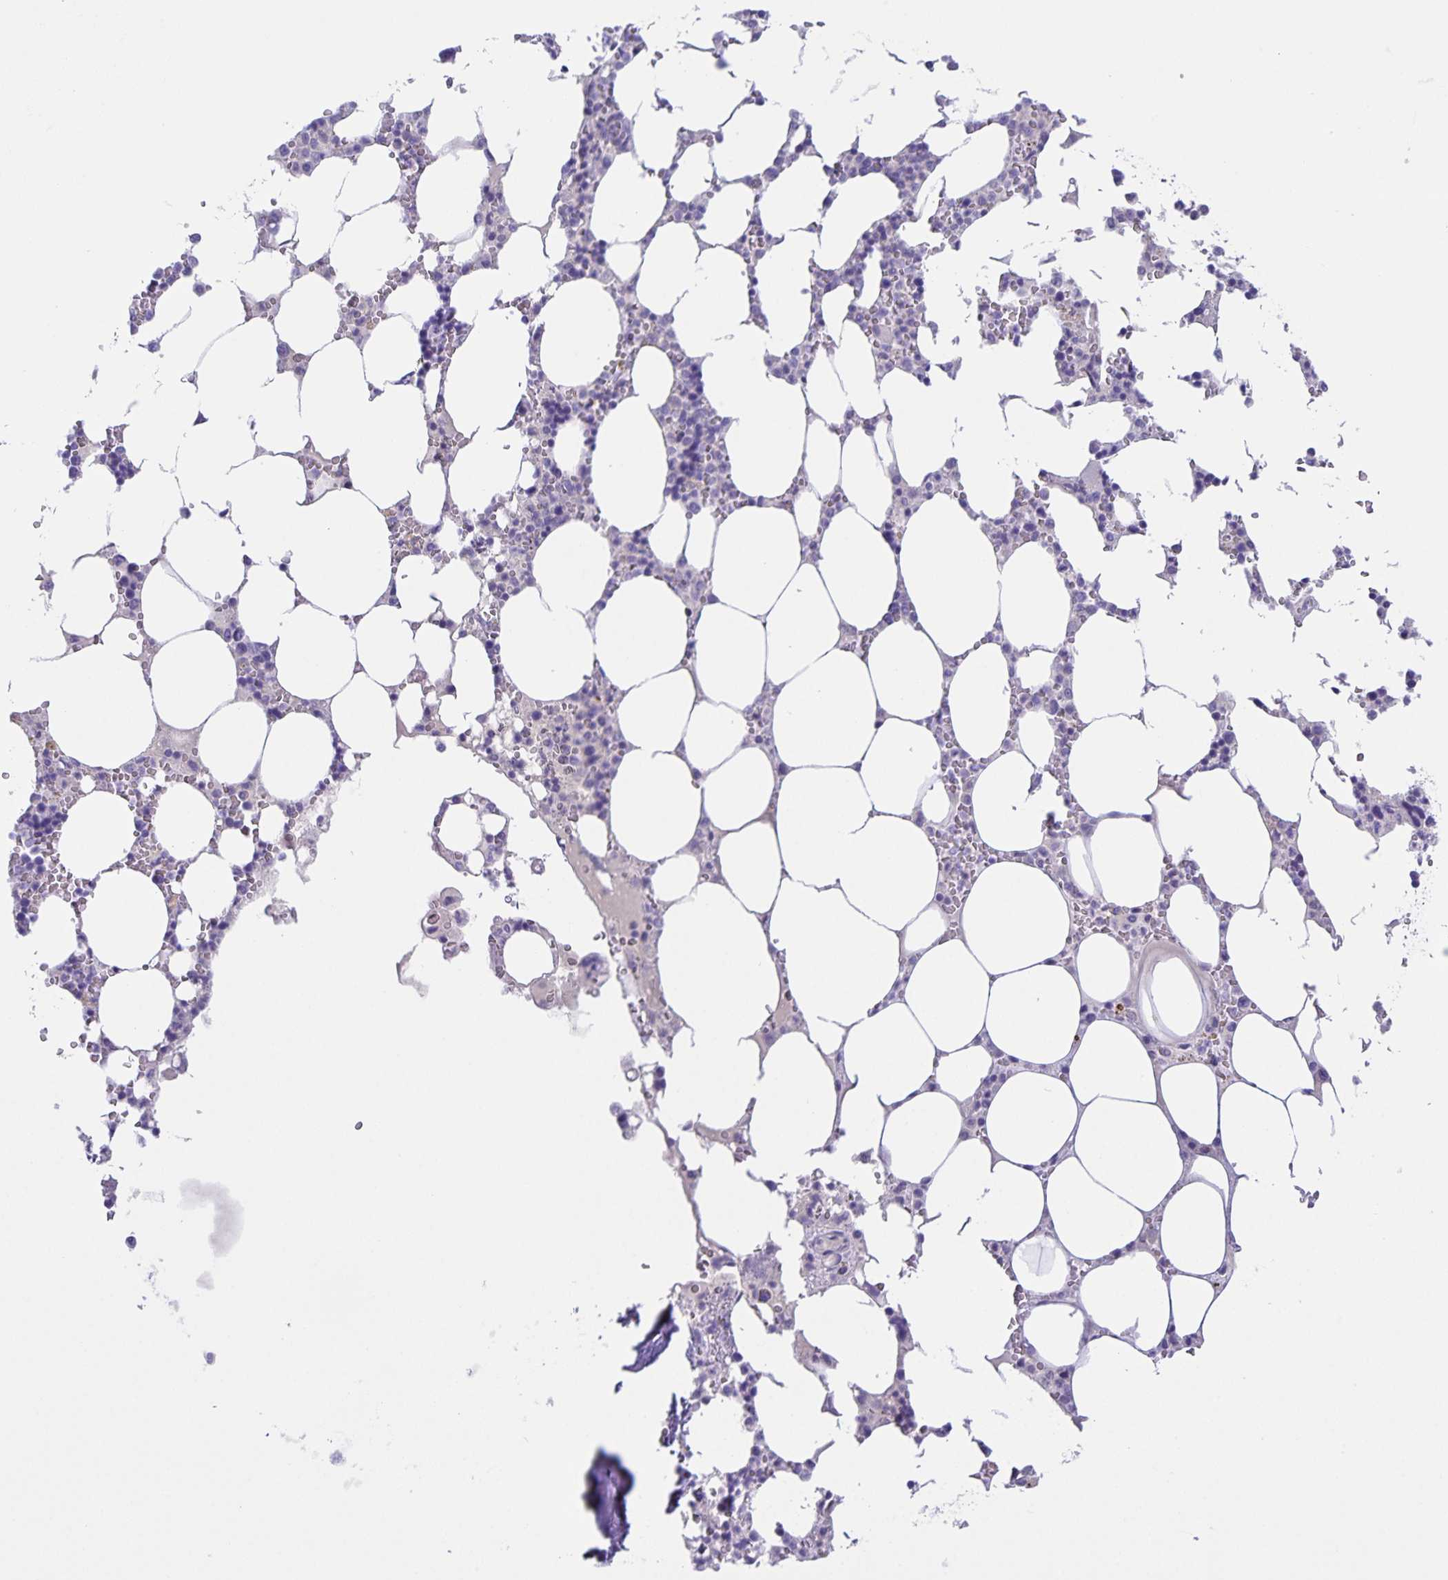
{"staining": {"intensity": "negative", "quantity": "none", "location": "none"}, "tissue": "bone marrow", "cell_type": "Hematopoietic cells", "image_type": "normal", "snomed": [{"axis": "morphology", "description": "Normal tissue, NOS"}, {"axis": "topography", "description": "Bone marrow"}], "caption": "Immunohistochemistry histopathology image of benign bone marrow: human bone marrow stained with DAB (3,3'-diaminobenzidine) exhibits no significant protein staining in hematopoietic cells.", "gene": "UBQLN3", "patient": {"sex": "male", "age": 64}}